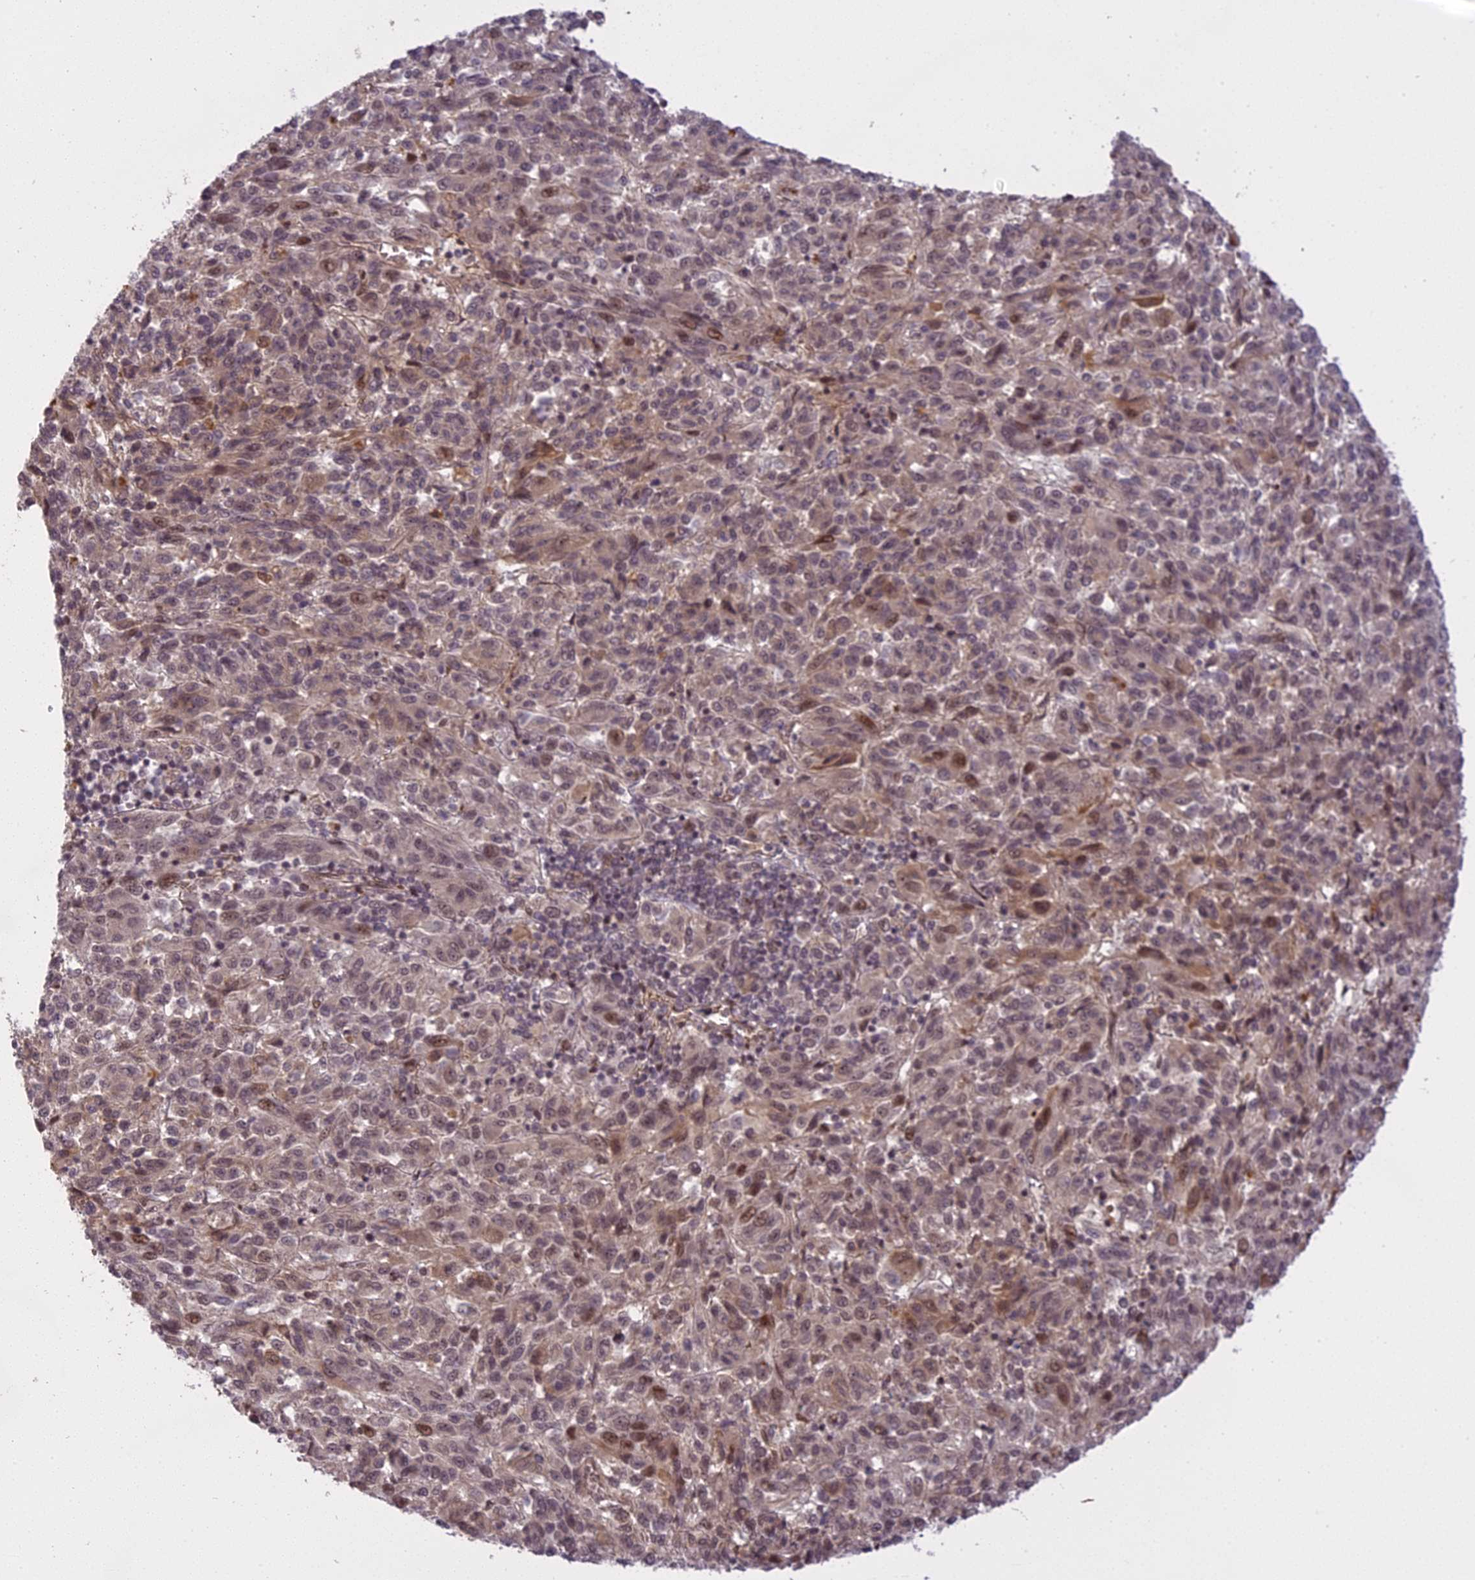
{"staining": {"intensity": "weak", "quantity": "<25%", "location": "nuclear"}, "tissue": "melanoma", "cell_type": "Tumor cells", "image_type": "cancer", "snomed": [{"axis": "morphology", "description": "Malignant melanoma, Metastatic site"}, {"axis": "topography", "description": "Lung"}], "caption": "Tumor cells are negative for brown protein staining in malignant melanoma (metastatic site).", "gene": "PRELID2", "patient": {"sex": "male", "age": 64}}